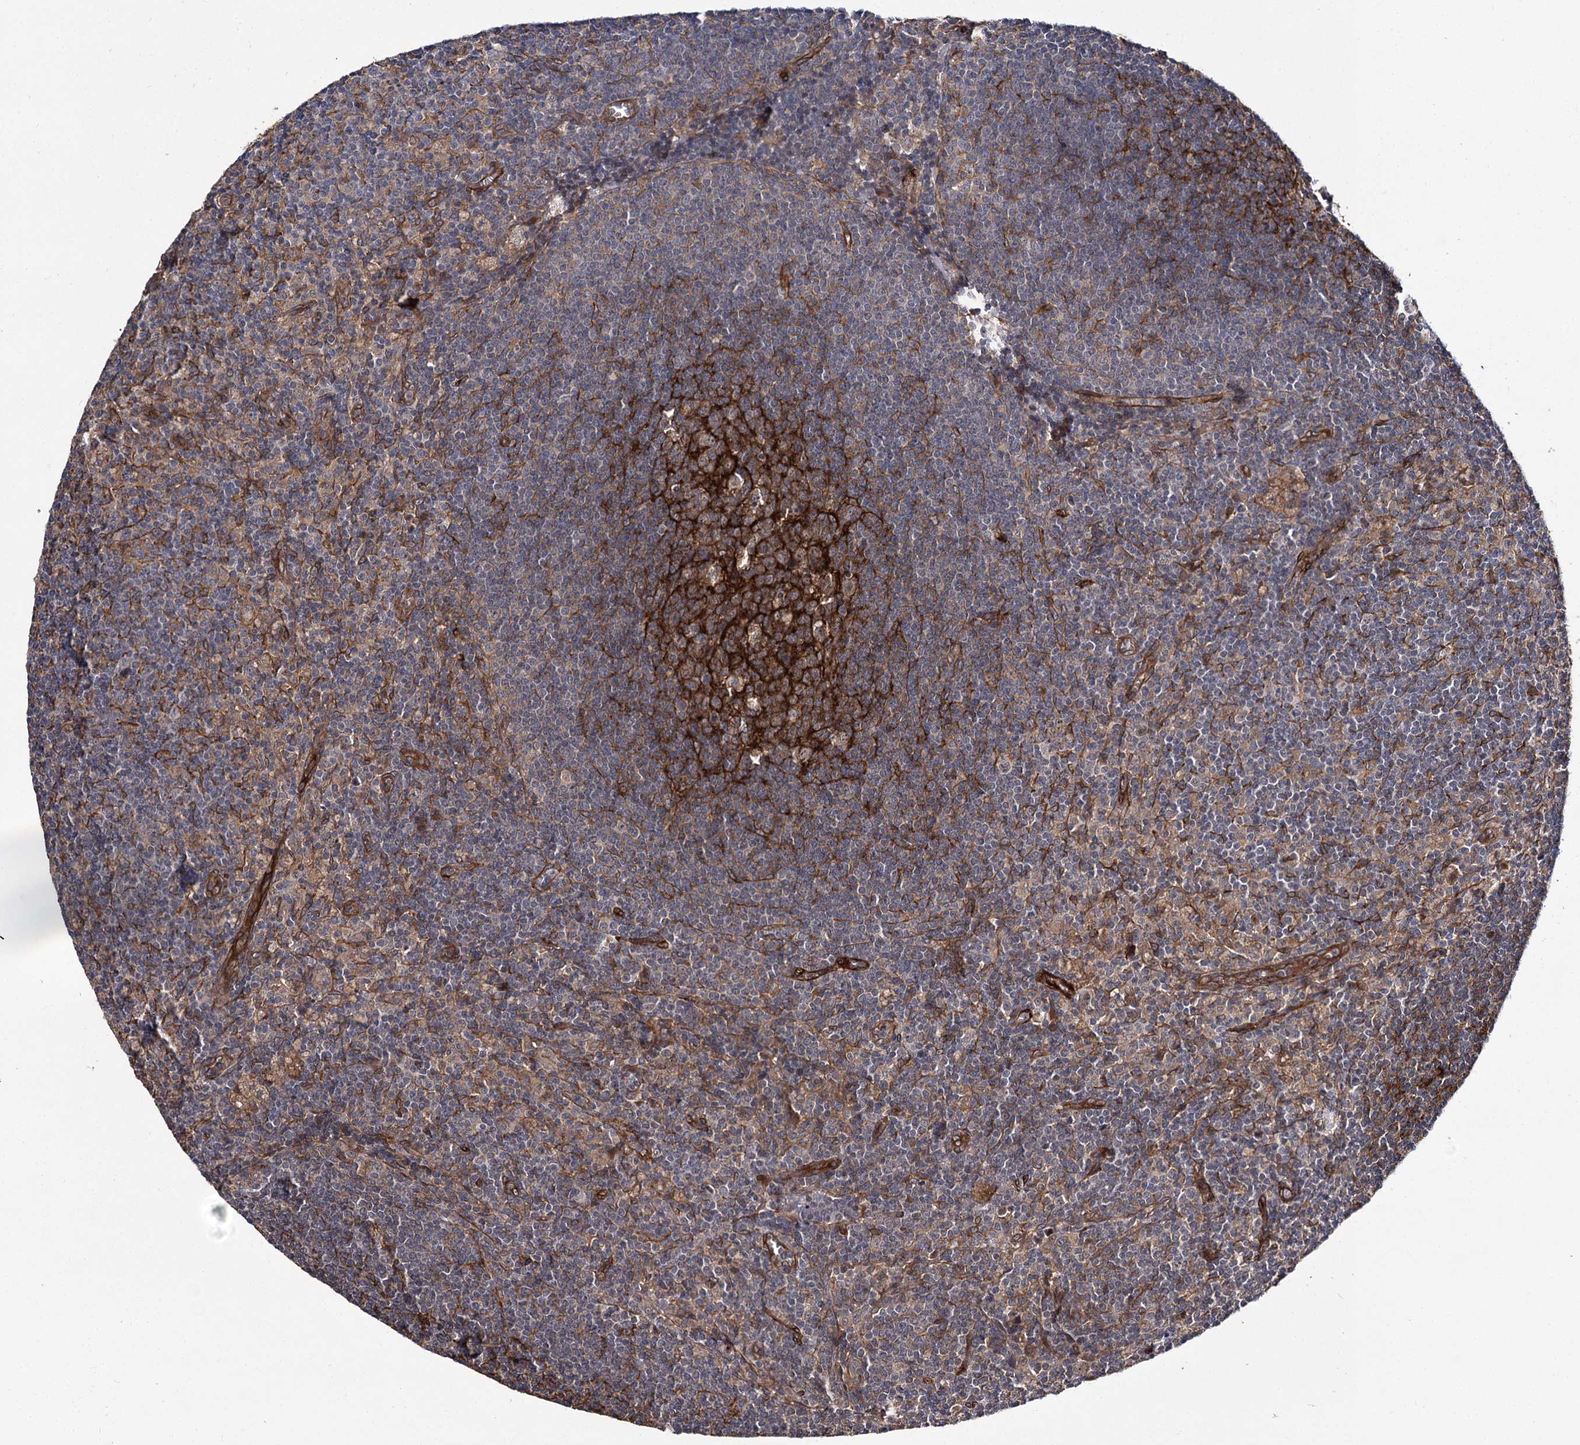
{"staining": {"intensity": "strong", "quantity": "25%-75%", "location": "cytoplasmic/membranous"}, "tissue": "lymph node", "cell_type": "Germinal center cells", "image_type": "normal", "snomed": [{"axis": "morphology", "description": "Normal tissue, NOS"}, {"axis": "topography", "description": "Lymph node"}], "caption": "Germinal center cells exhibit strong cytoplasmic/membranous positivity in about 25%-75% of cells in unremarkable lymph node. (DAB = brown stain, brightfield microscopy at high magnification).", "gene": "MYO1C", "patient": {"sex": "male", "age": 69}}